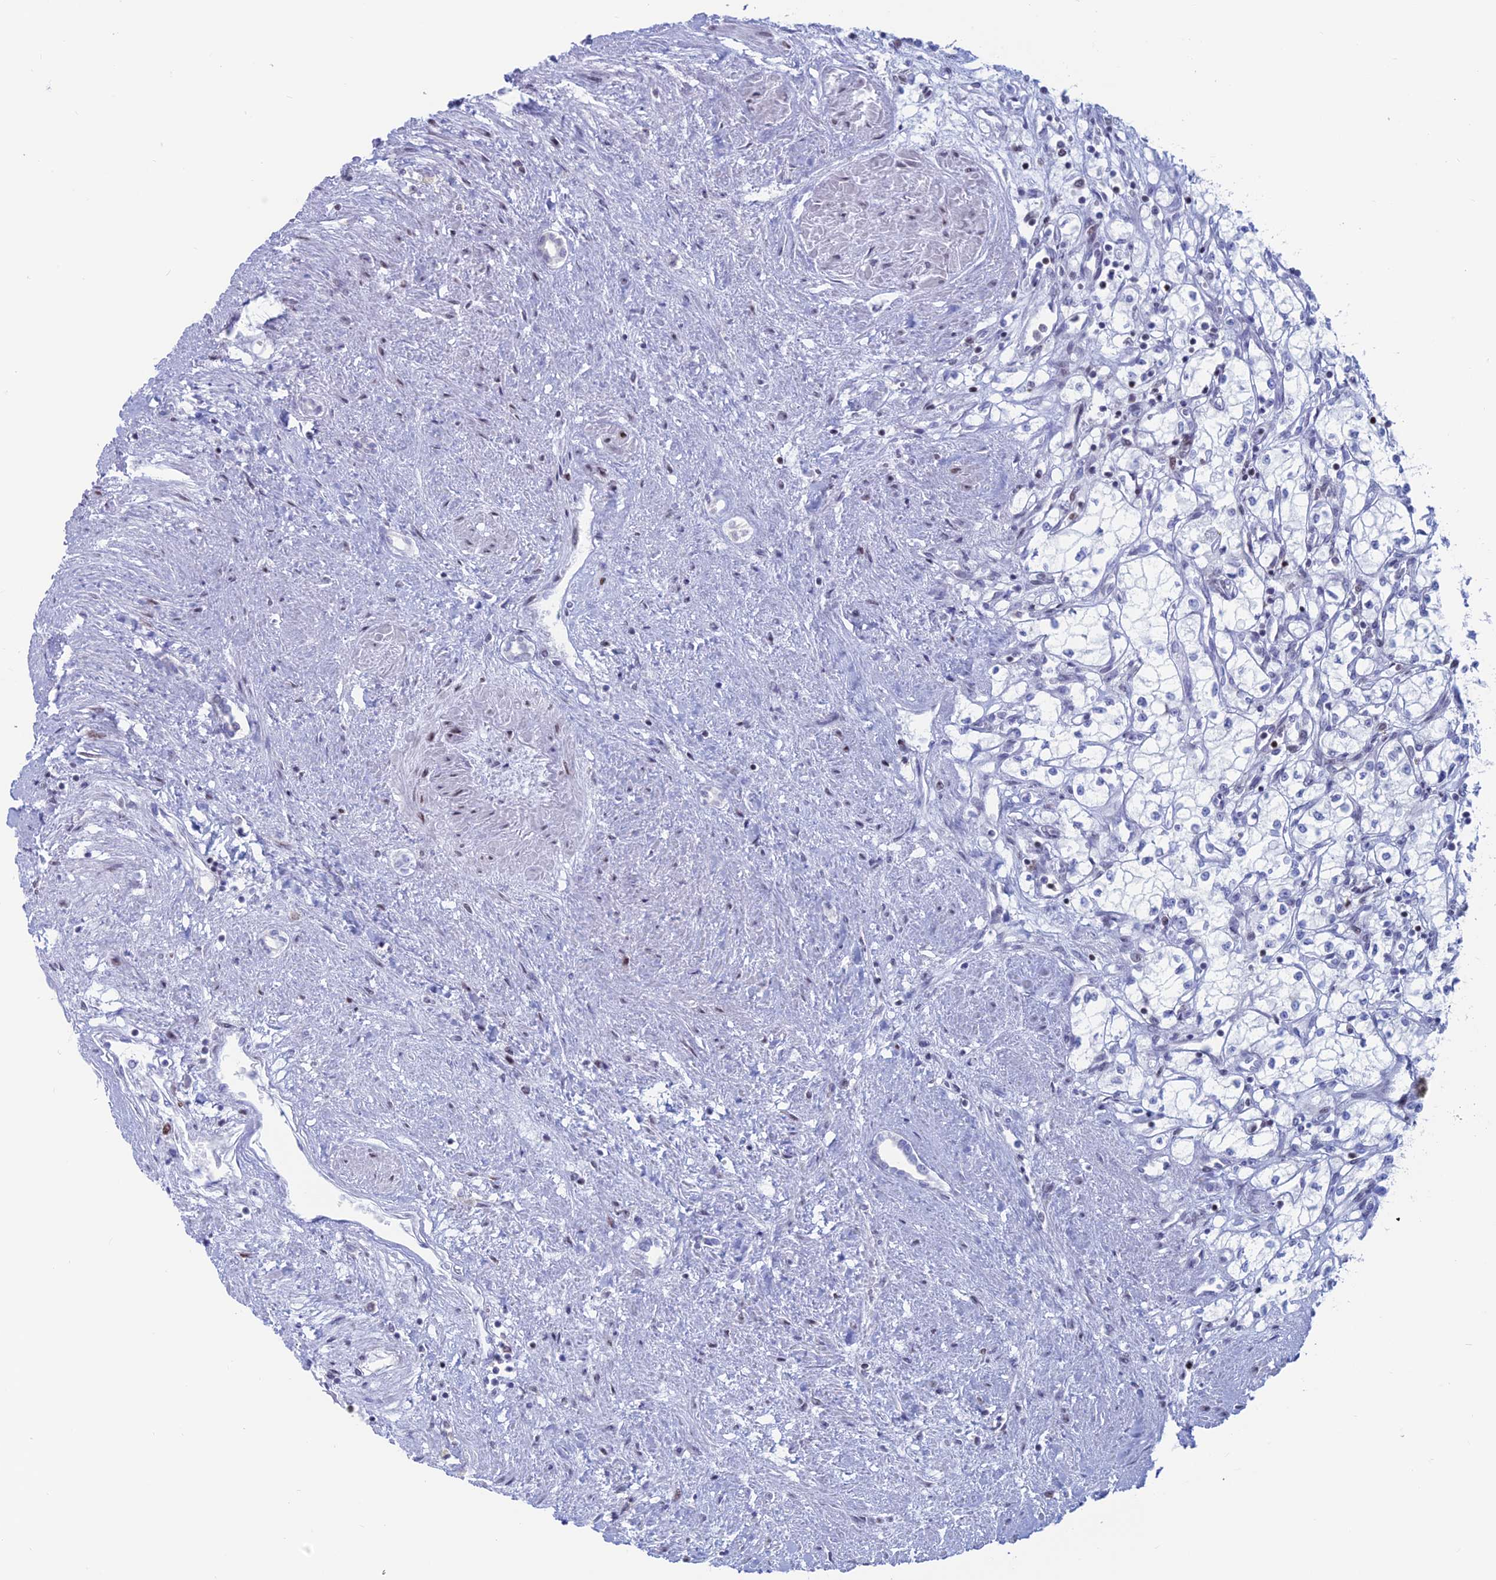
{"staining": {"intensity": "negative", "quantity": "none", "location": "none"}, "tissue": "renal cancer", "cell_type": "Tumor cells", "image_type": "cancer", "snomed": [{"axis": "morphology", "description": "Adenocarcinoma, NOS"}, {"axis": "topography", "description": "Kidney"}], "caption": "The image exhibits no staining of tumor cells in renal adenocarcinoma.", "gene": "CERS6", "patient": {"sex": "male", "age": 59}}